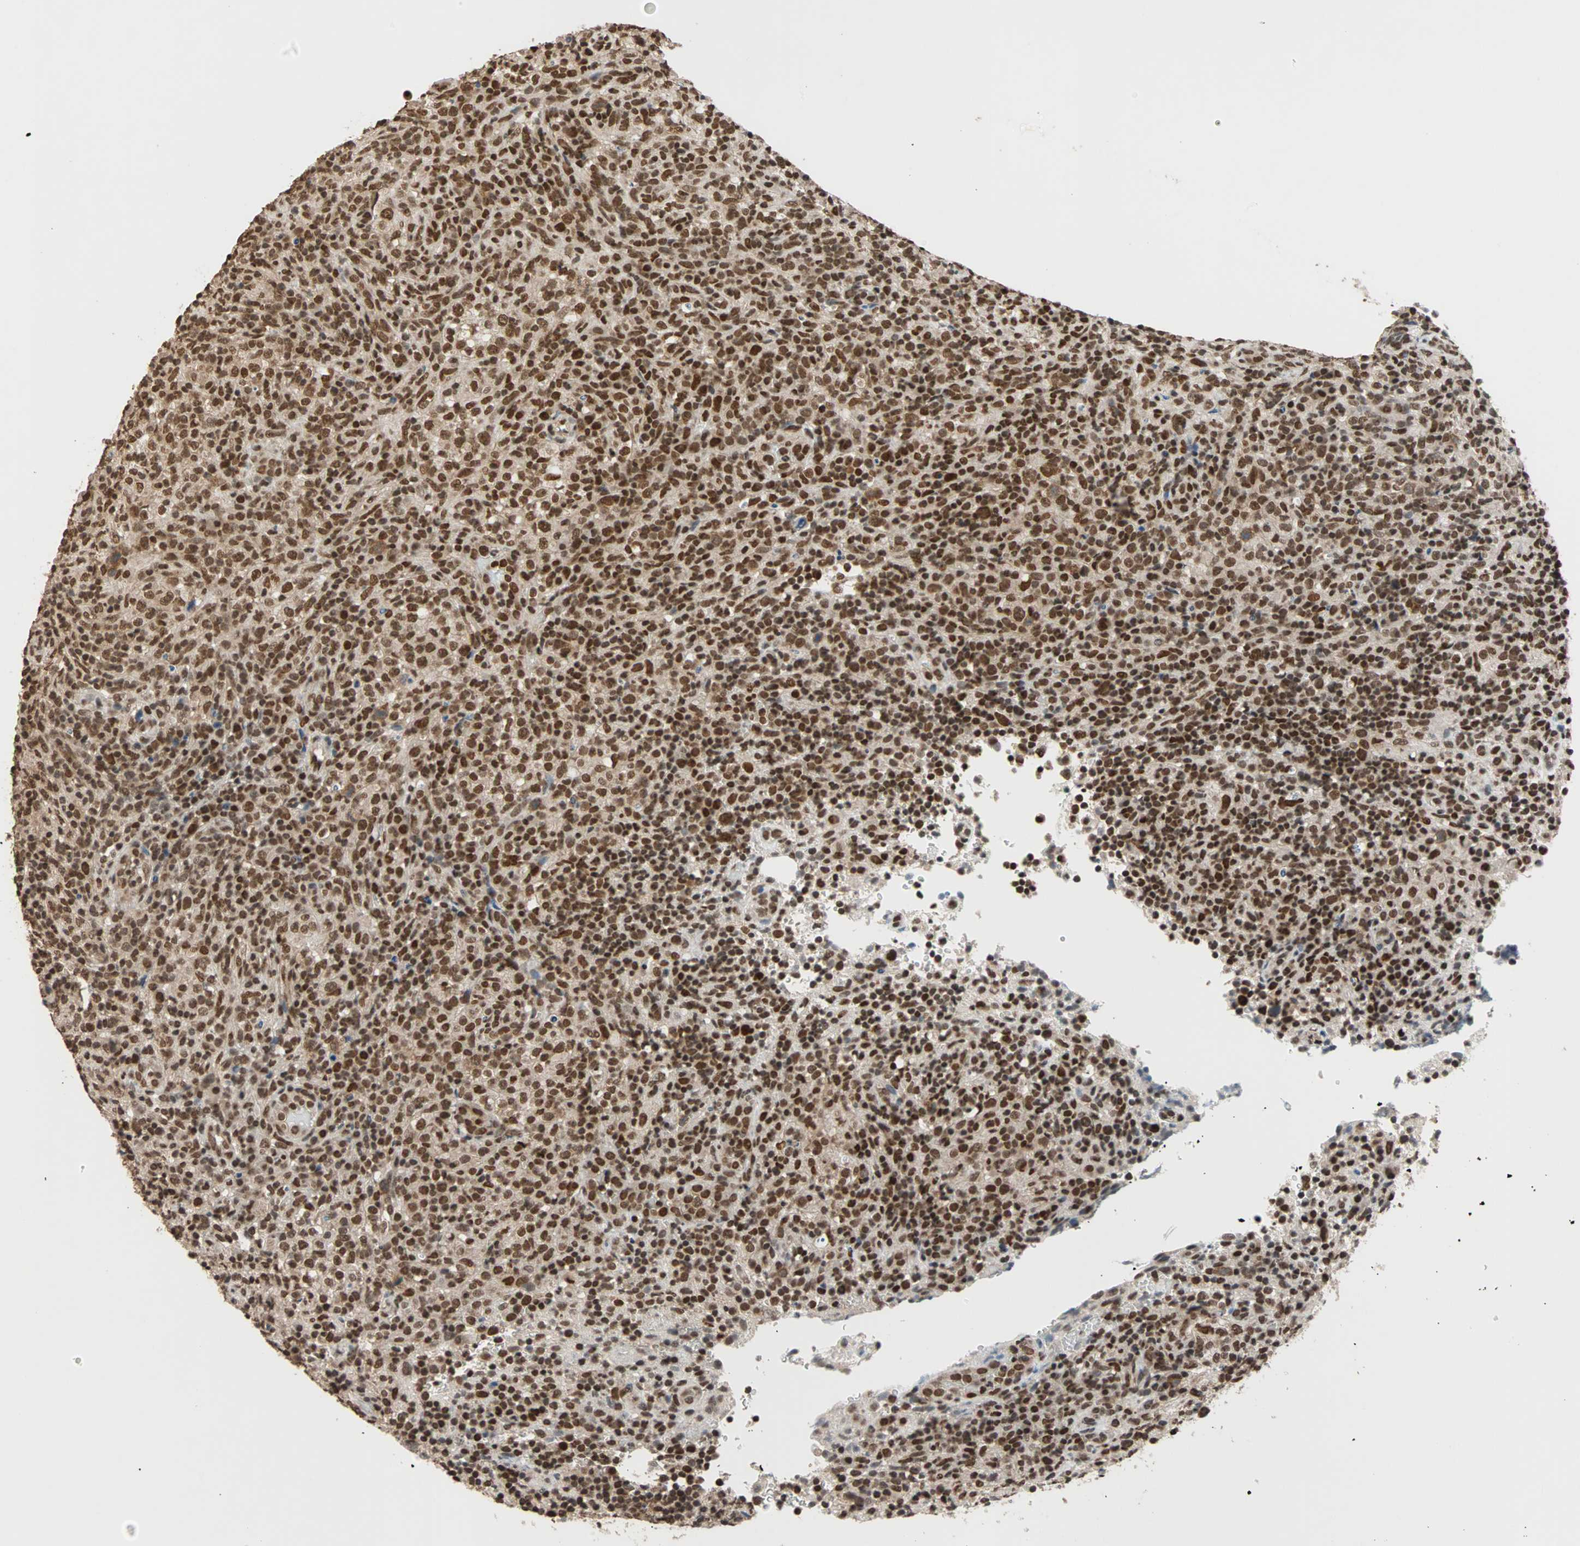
{"staining": {"intensity": "strong", "quantity": ">75%", "location": "nuclear"}, "tissue": "lymphoma", "cell_type": "Tumor cells", "image_type": "cancer", "snomed": [{"axis": "morphology", "description": "Malignant lymphoma, non-Hodgkin's type, High grade"}, {"axis": "topography", "description": "Lymph node"}], "caption": "This photomicrograph reveals immunohistochemistry staining of lymphoma, with high strong nuclear staining in about >75% of tumor cells.", "gene": "DAZAP1", "patient": {"sex": "female", "age": 76}}